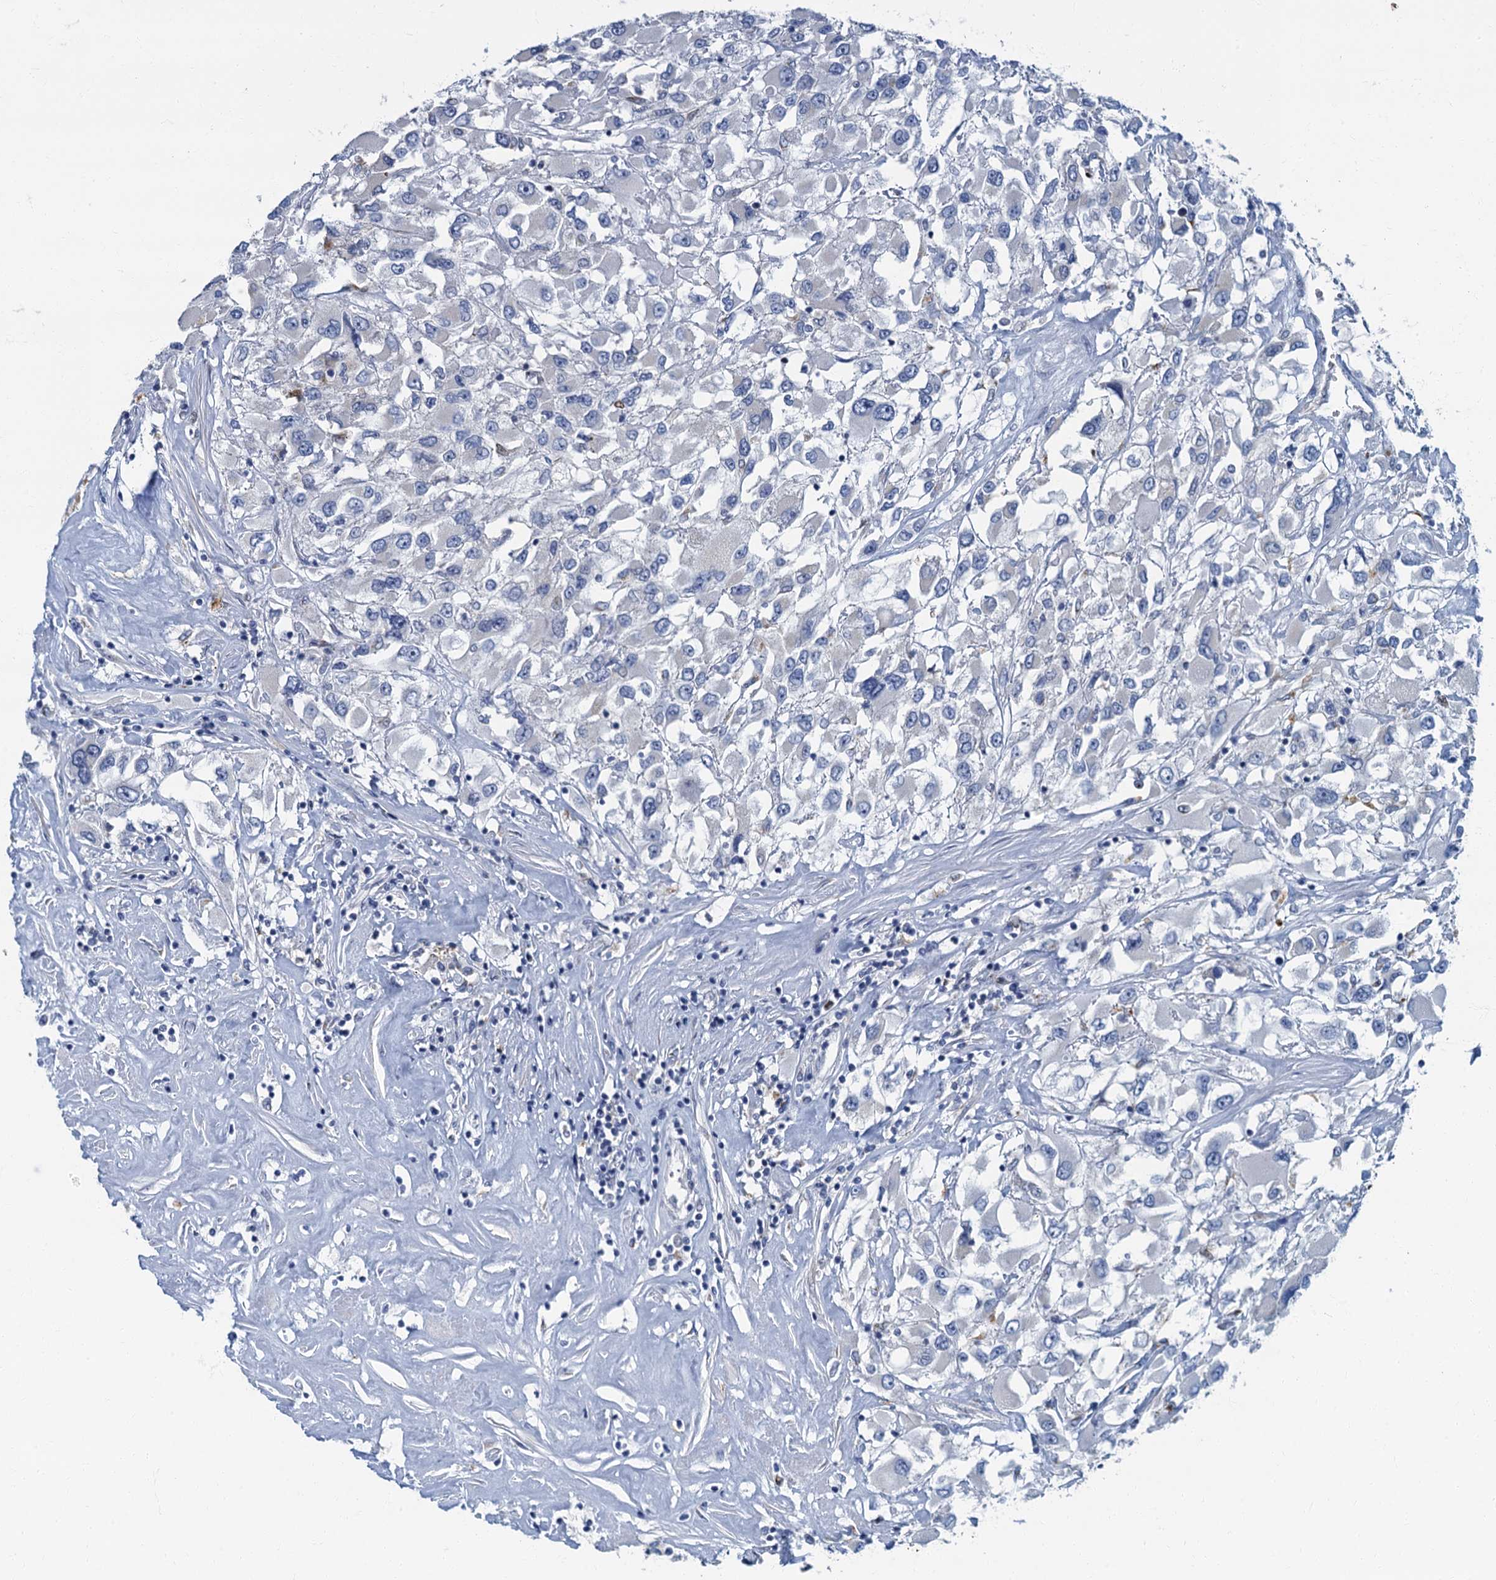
{"staining": {"intensity": "negative", "quantity": "none", "location": "none"}, "tissue": "renal cancer", "cell_type": "Tumor cells", "image_type": "cancer", "snomed": [{"axis": "morphology", "description": "Adenocarcinoma, NOS"}, {"axis": "topography", "description": "Kidney"}], "caption": "Image shows no significant protein staining in tumor cells of adenocarcinoma (renal). The staining is performed using DAB brown chromogen with nuclei counter-stained in using hematoxylin.", "gene": "LYPD3", "patient": {"sex": "female", "age": 52}}